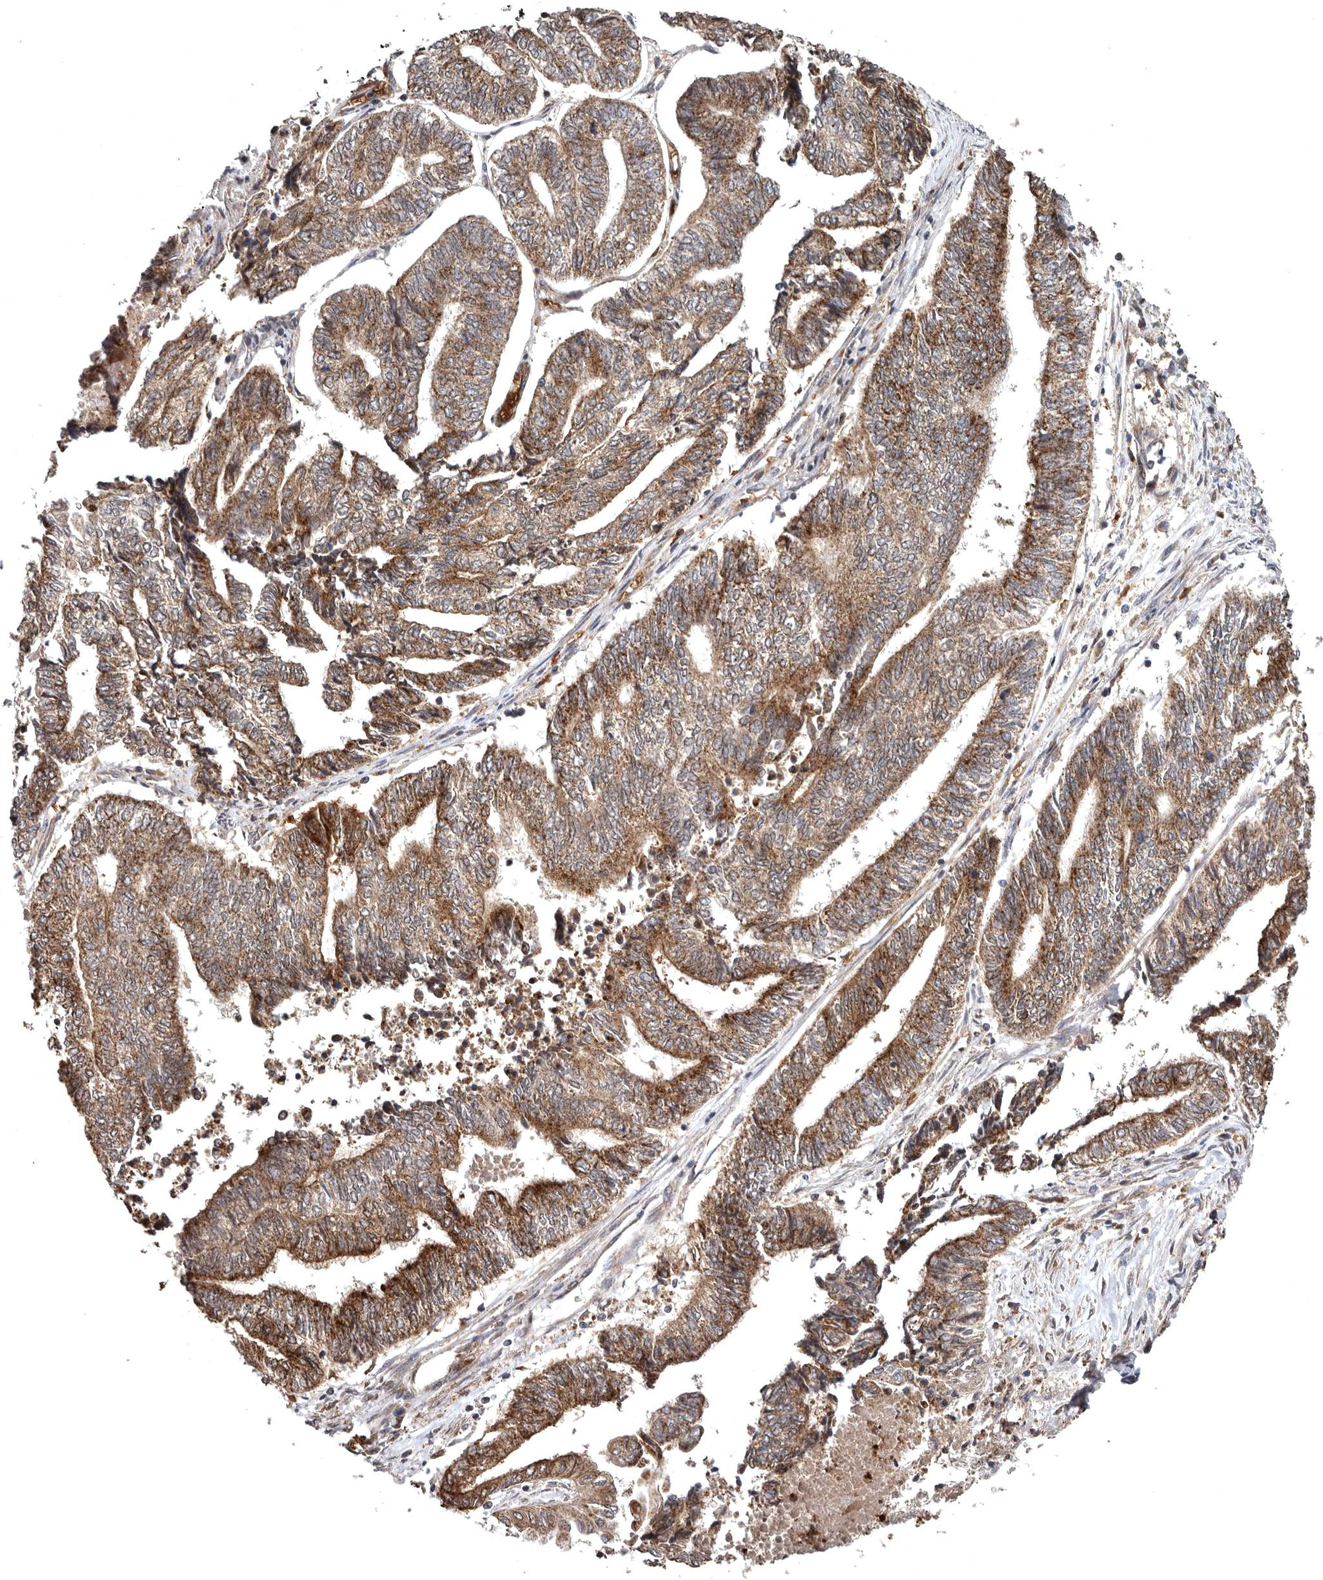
{"staining": {"intensity": "strong", "quantity": ">75%", "location": "cytoplasmic/membranous"}, "tissue": "endometrial cancer", "cell_type": "Tumor cells", "image_type": "cancer", "snomed": [{"axis": "morphology", "description": "Adenocarcinoma, NOS"}, {"axis": "topography", "description": "Uterus"}, {"axis": "topography", "description": "Endometrium"}], "caption": "Immunohistochemistry photomicrograph of neoplastic tissue: endometrial cancer (adenocarcinoma) stained using immunohistochemistry (IHC) shows high levels of strong protein expression localized specifically in the cytoplasmic/membranous of tumor cells, appearing as a cytoplasmic/membranous brown color.", "gene": "FGFR4", "patient": {"sex": "female", "age": 70}}